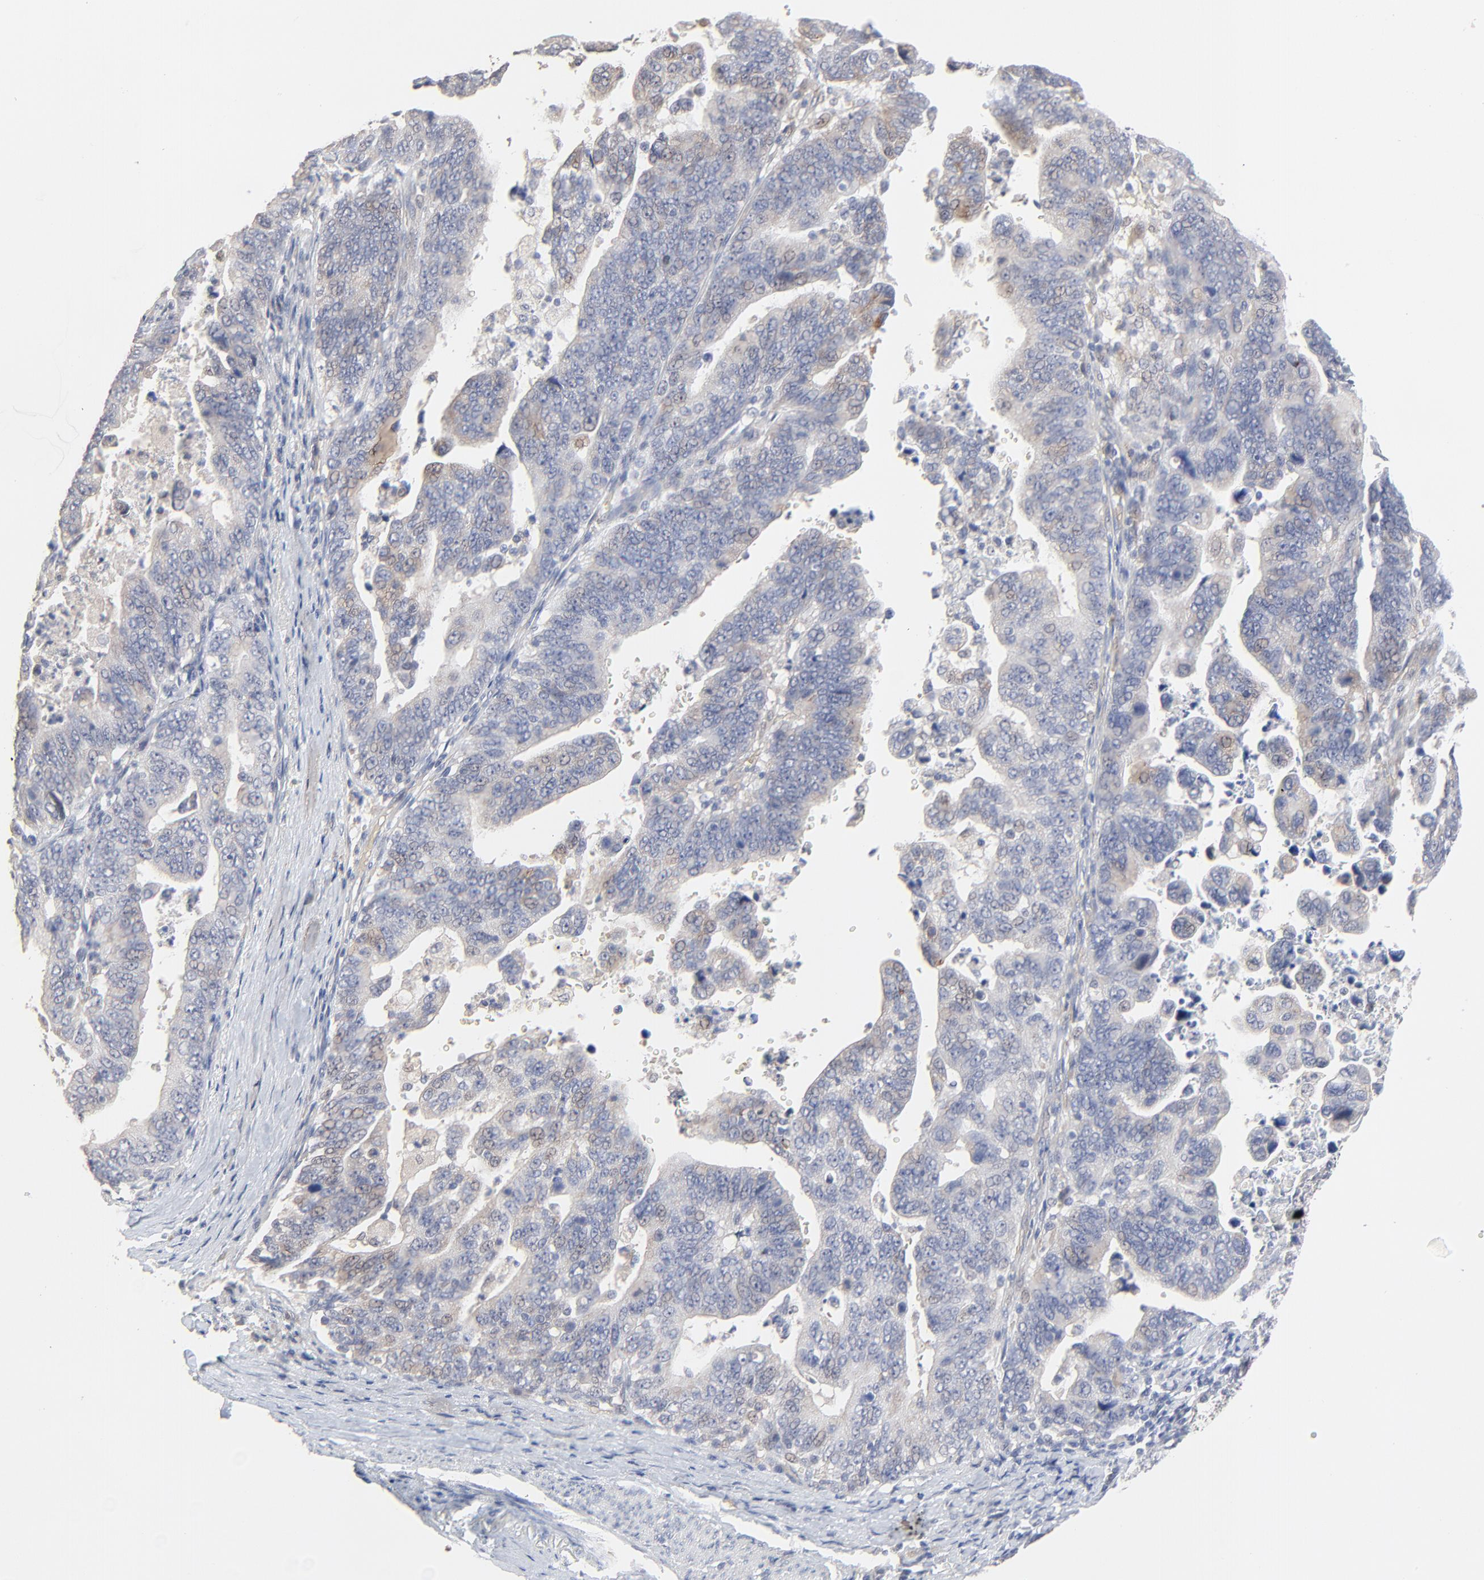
{"staining": {"intensity": "weak", "quantity": "<25%", "location": "cytoplasmic/membranous"}, "tissue": "stomach cancer", "cell_type": "Tumor cells", "image_type": "cancer", "snomed": [{"axis": "morphology", "description": "Adenocarcinoma, NOS"}, {"axis": "topography", "description": "Stomach, upper"}], "caption": "Human adenocarcinoma (stomach) stained for a protein using IHC shows no staining in tumor cells.", "gene": "FANCB", "patient": {"sex": "female", "age": 50}}